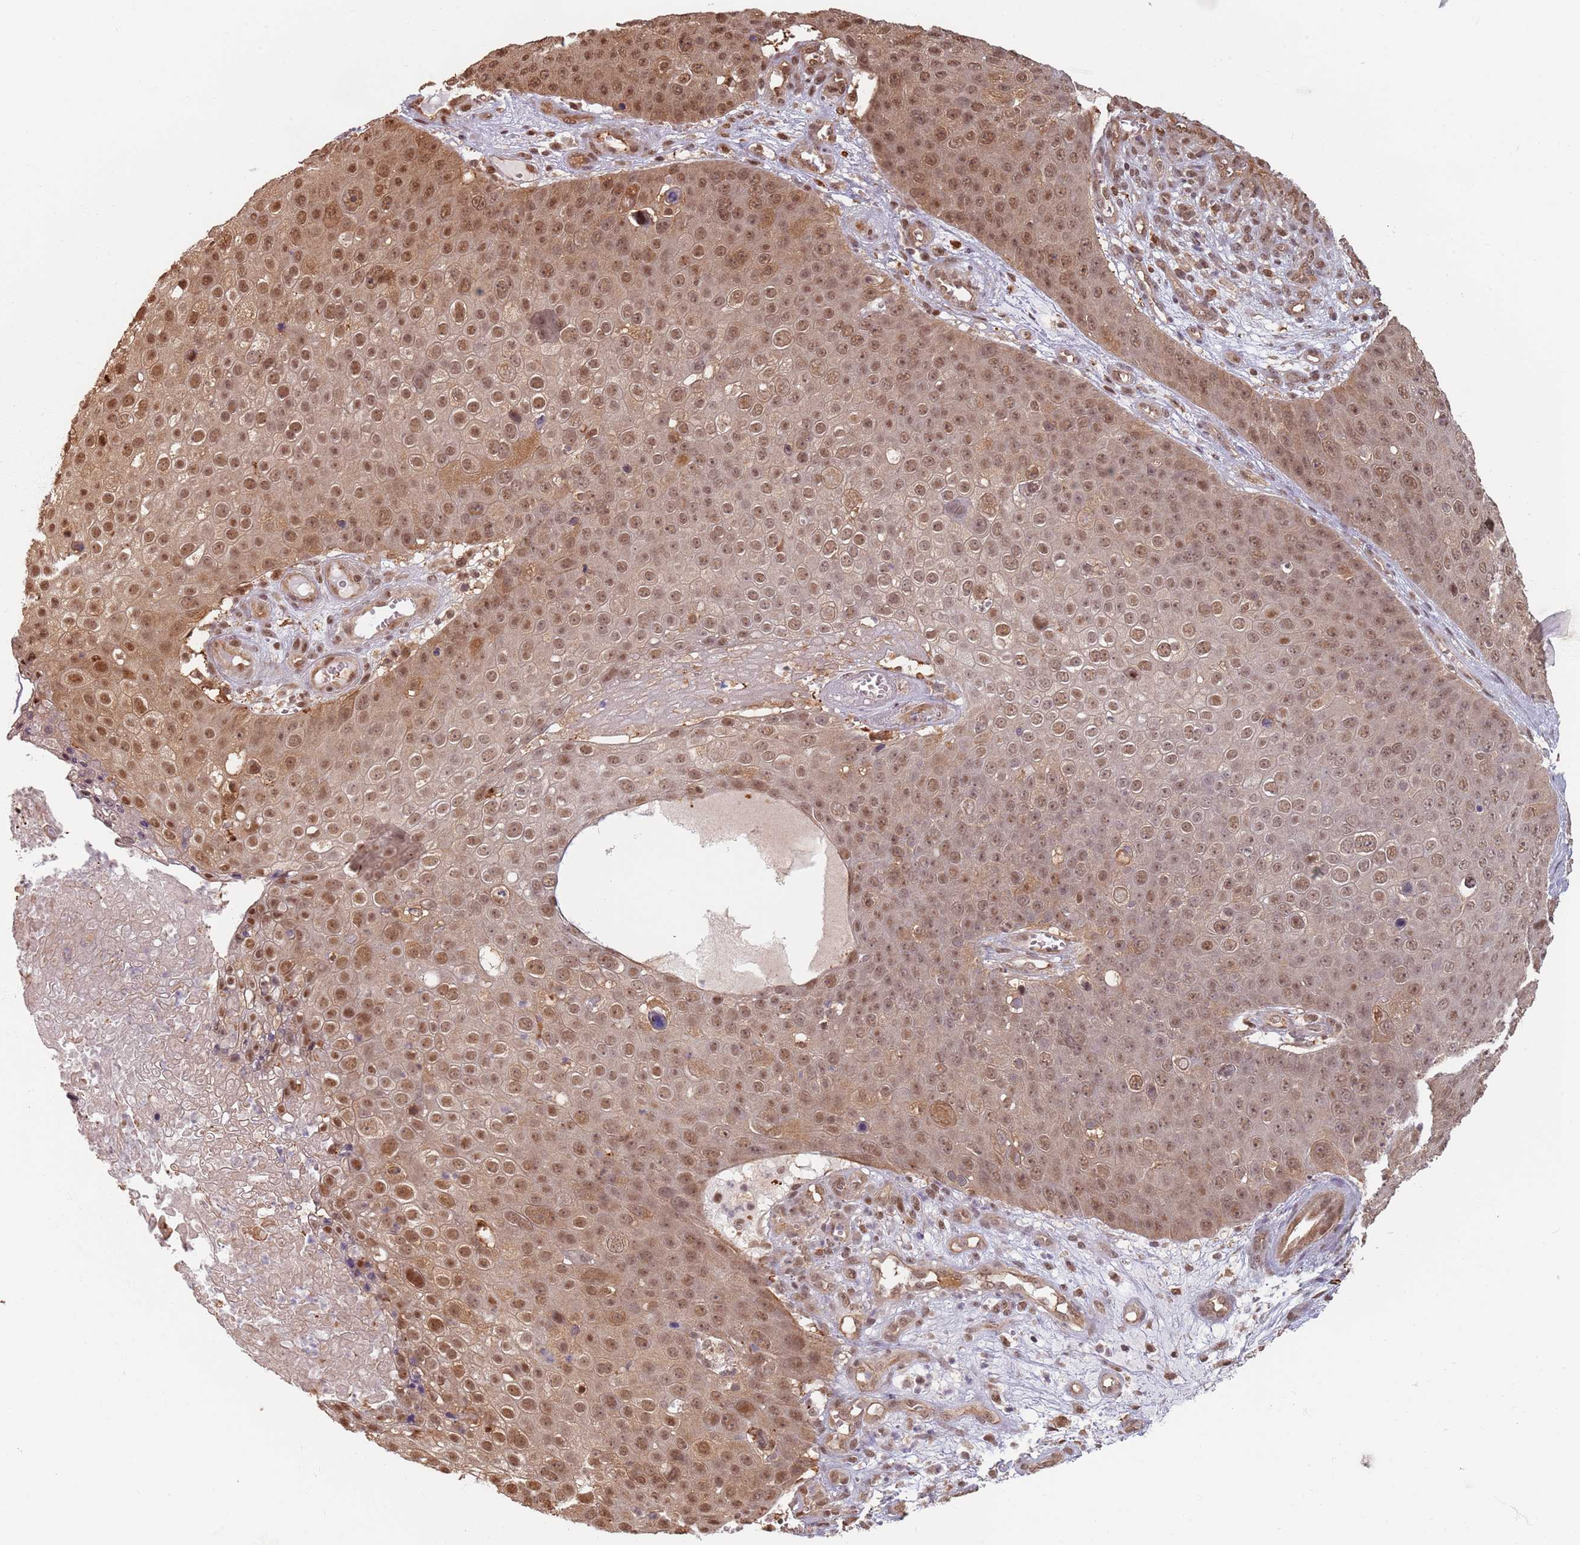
{"staining": {"intensity": "moderate", "quantity": ">75%", "location": "cytoplasmic/membranous,nuclear"}, "tissue": "skin cancer", "cell_type": "Tumor cells", "image_type": "cancer", "snomed": [{"axis": "morphology", "description": "Squamous cell carcinoma, NOS"}, {"axis": "topography", "description": "Skin"}], "caption": "Squamous cell carcinoma (skin) was stained to show a protein in brown. There is medium levels of moderate cytoplasmic/membranous and nuclear expression in about >75% of tumor cells.", "gene": "PLSCR5", "patient": {"sex": "male", "age": 71}}